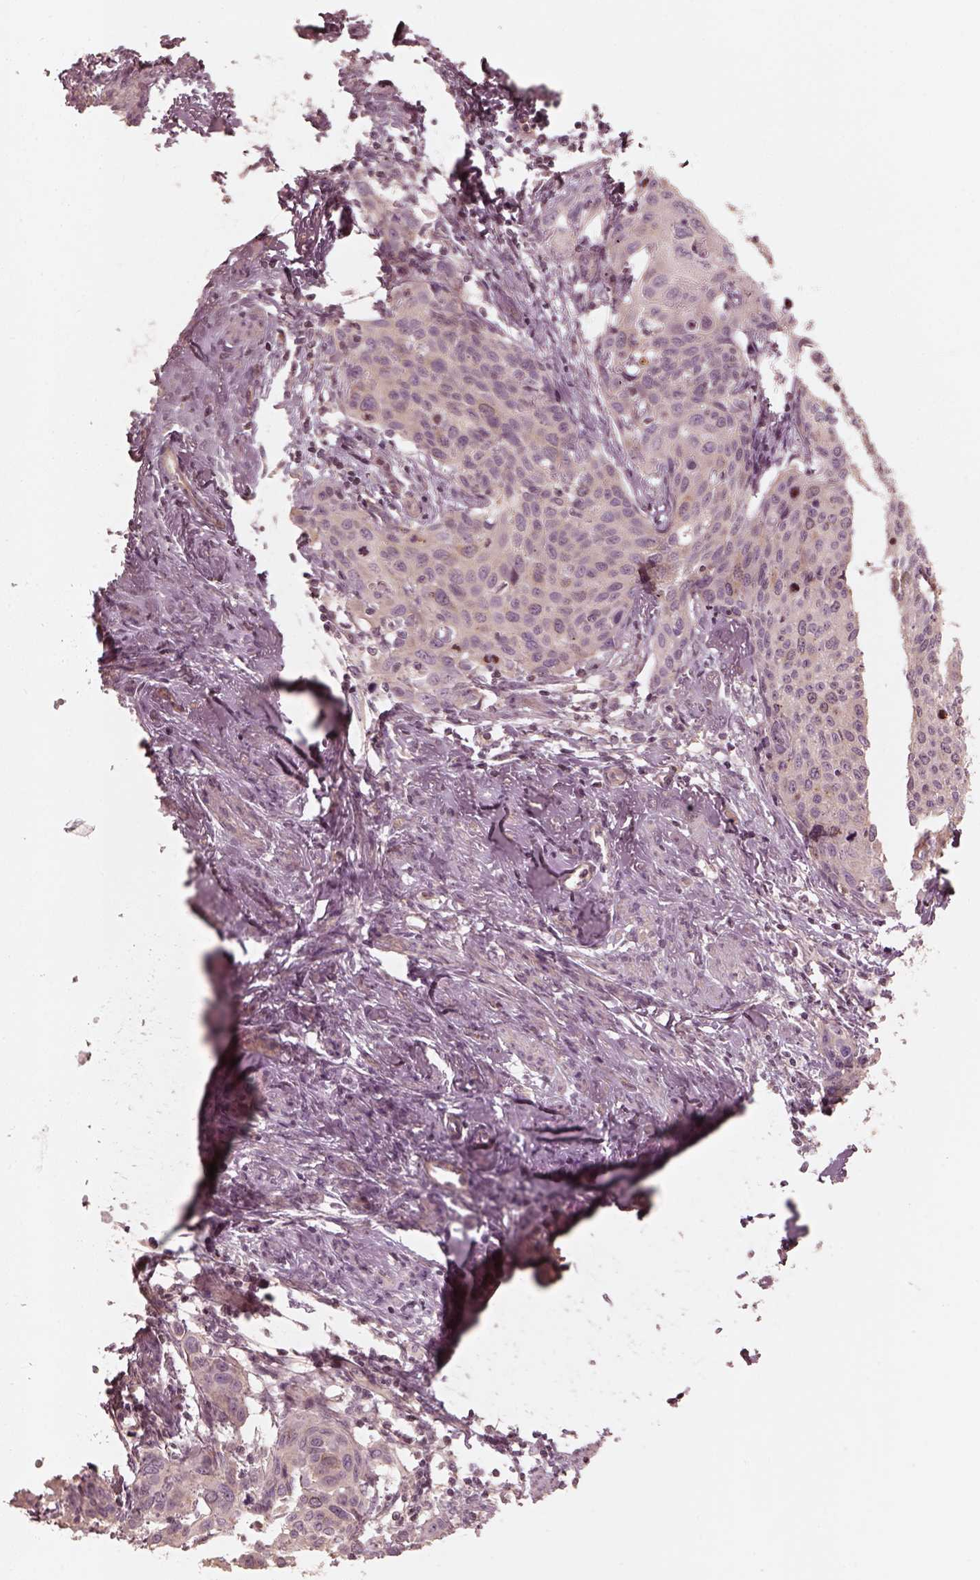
{"staining": {"intensity": "negative", "quantity": "none", "location": "none"}, "tissue": "cervical cancer", "cell_type": "Tumor cells", "image_type": "cancer", "snomed": [{"axis": "morphology", "description": "Squamous cell carcinoma, NOS"}, {"axis": "topography", "description": "Cervix"}], "caption": "Cervical cancer (squamous cell carcinoma) was stained to show a protein in brown. There is no significant positivity in tumor cells.", "gene": "KIF5C", "patient": {"sex": "female", "age": 62}}